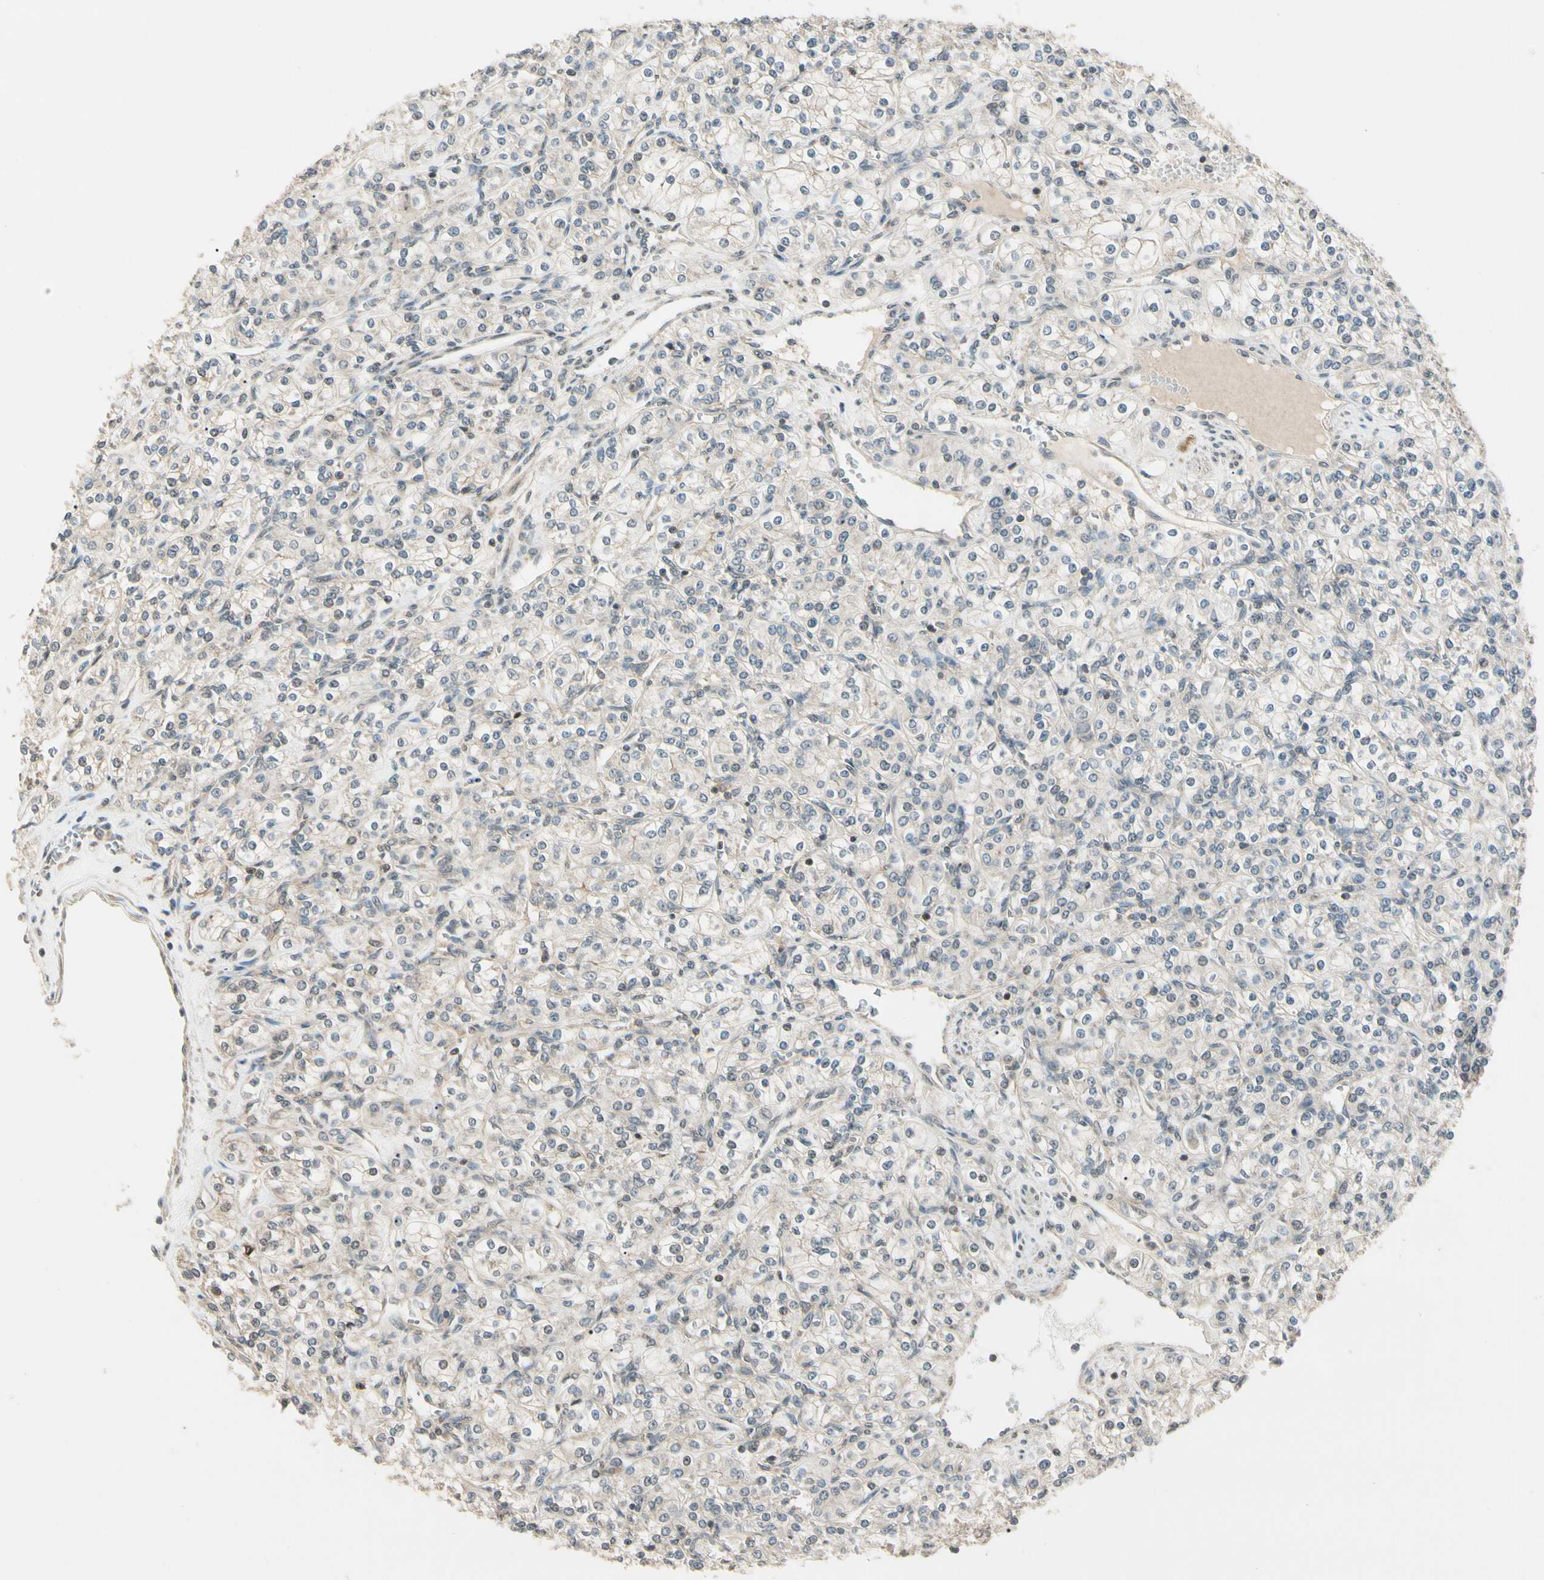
{"staining": {"intensity": "weak", "quantity": "<25%", "location": "cytoplasmic/membranous"}, "tissue": "renal cancer", "cell_type": "Tumor cells", "image_type": "cancer", "snomed": [{"axis": "morphology", "description": "Adenocarcinoma, NOS"}, {"axis": "topography", "description": "Kidney"}], "caption": "Immunohistochemistry (IHC) histopathology image of human renal adenocarcinoma stained for a protein (brown), which displays no staining in tumor cells.", "gene": "ZSCAN12", "patient": {"sex": "male", "age": 77}}